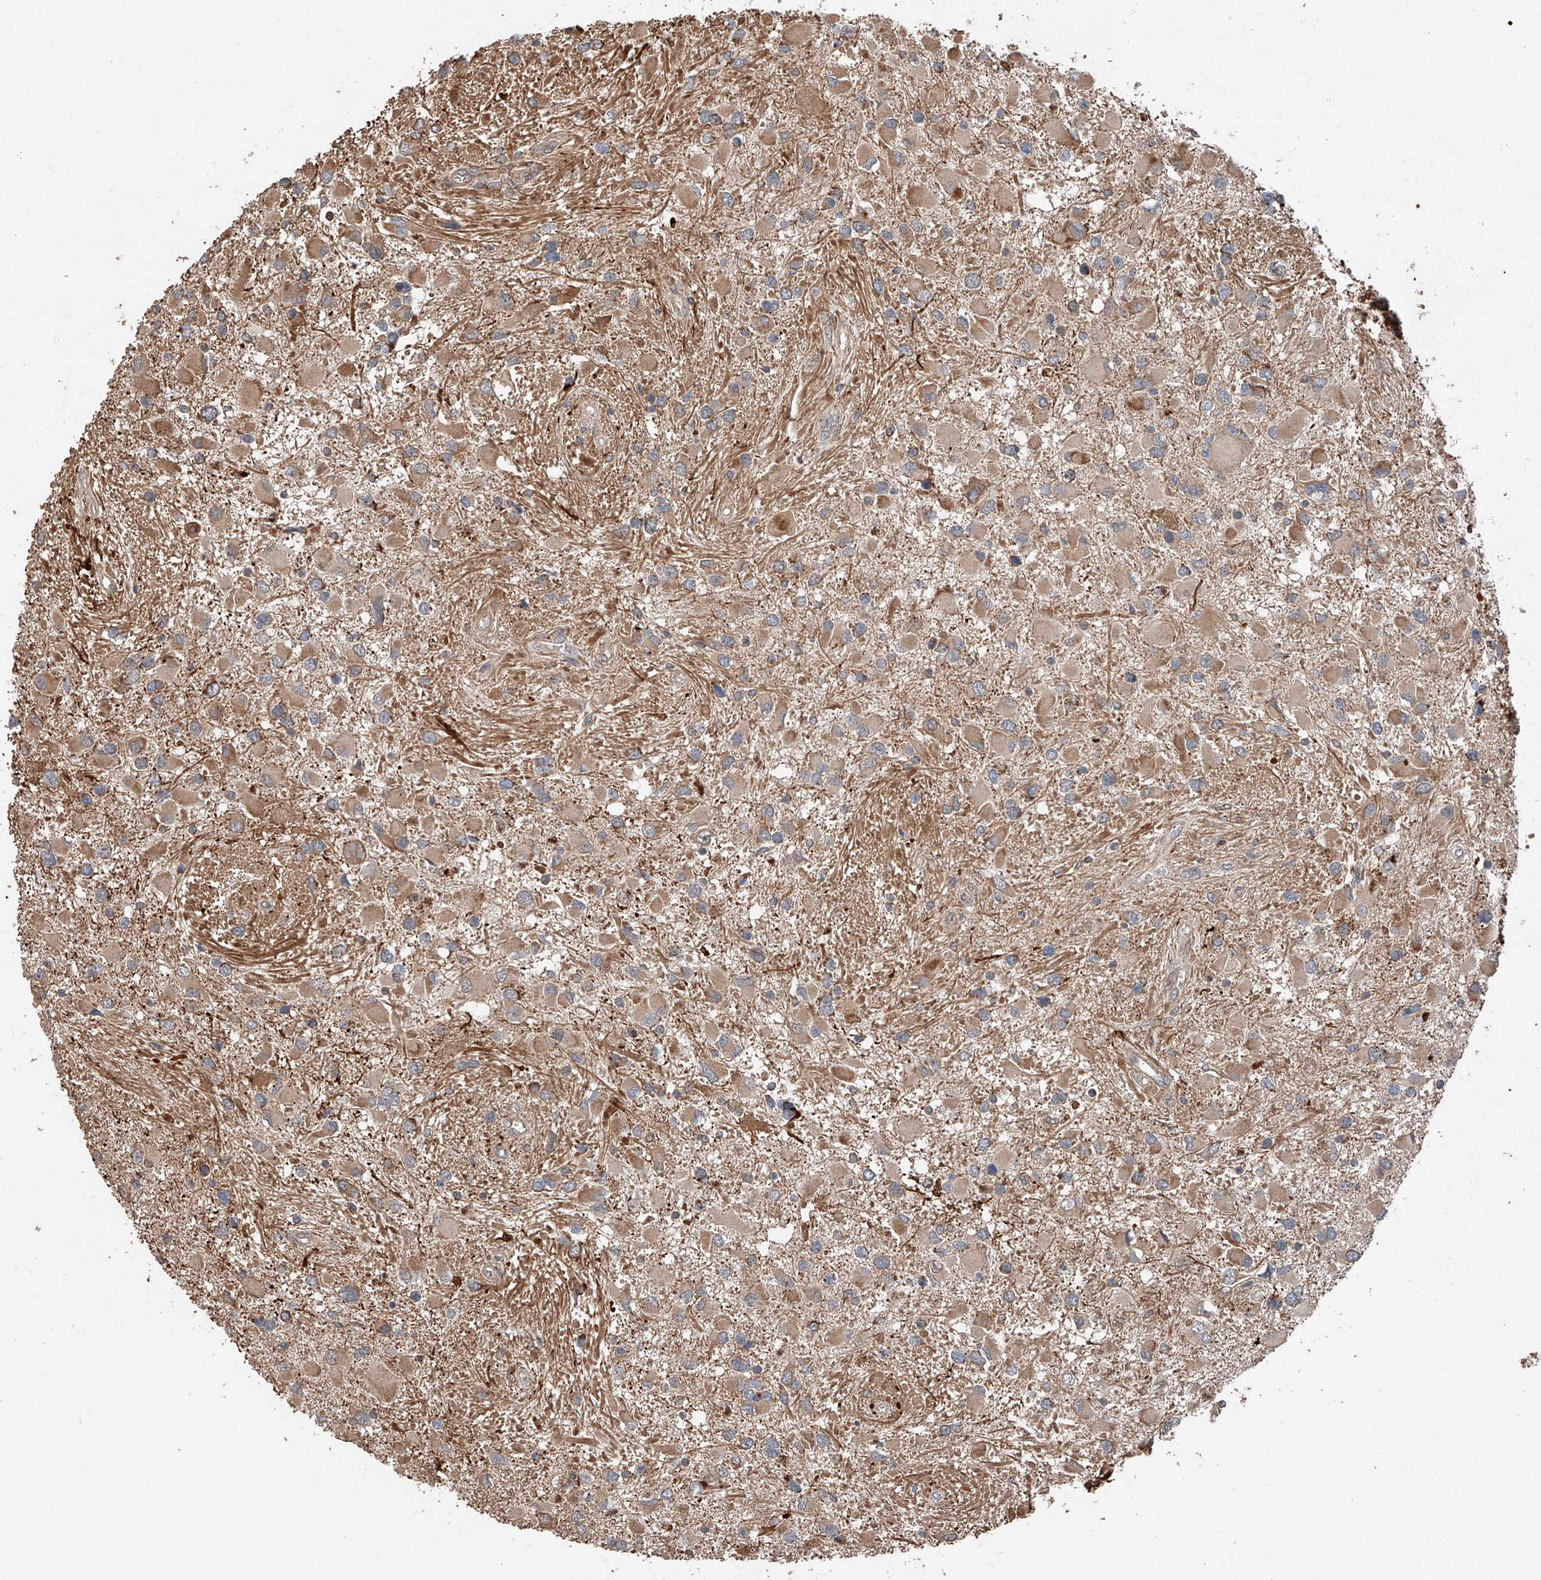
{"staining": {"intensity": "moderate", "quantity": ">75%", "location": "cytoplasmic/membranous"}, "tissue": "glioma", "cell_type": "Tumor cells", "image_type": "cancer", "snomed": [{"axis": "morphology", "description": "Glioma, malignant, High grade"}, {"axis": "topography", "description": "Brain"}], "caption": "A brown stain shows moderate cytoplasmic/membranous positivity of a protein in glioma tumor cells.", "gene": "AP4B1", "patient": {"sex": "male", "age": 53}}